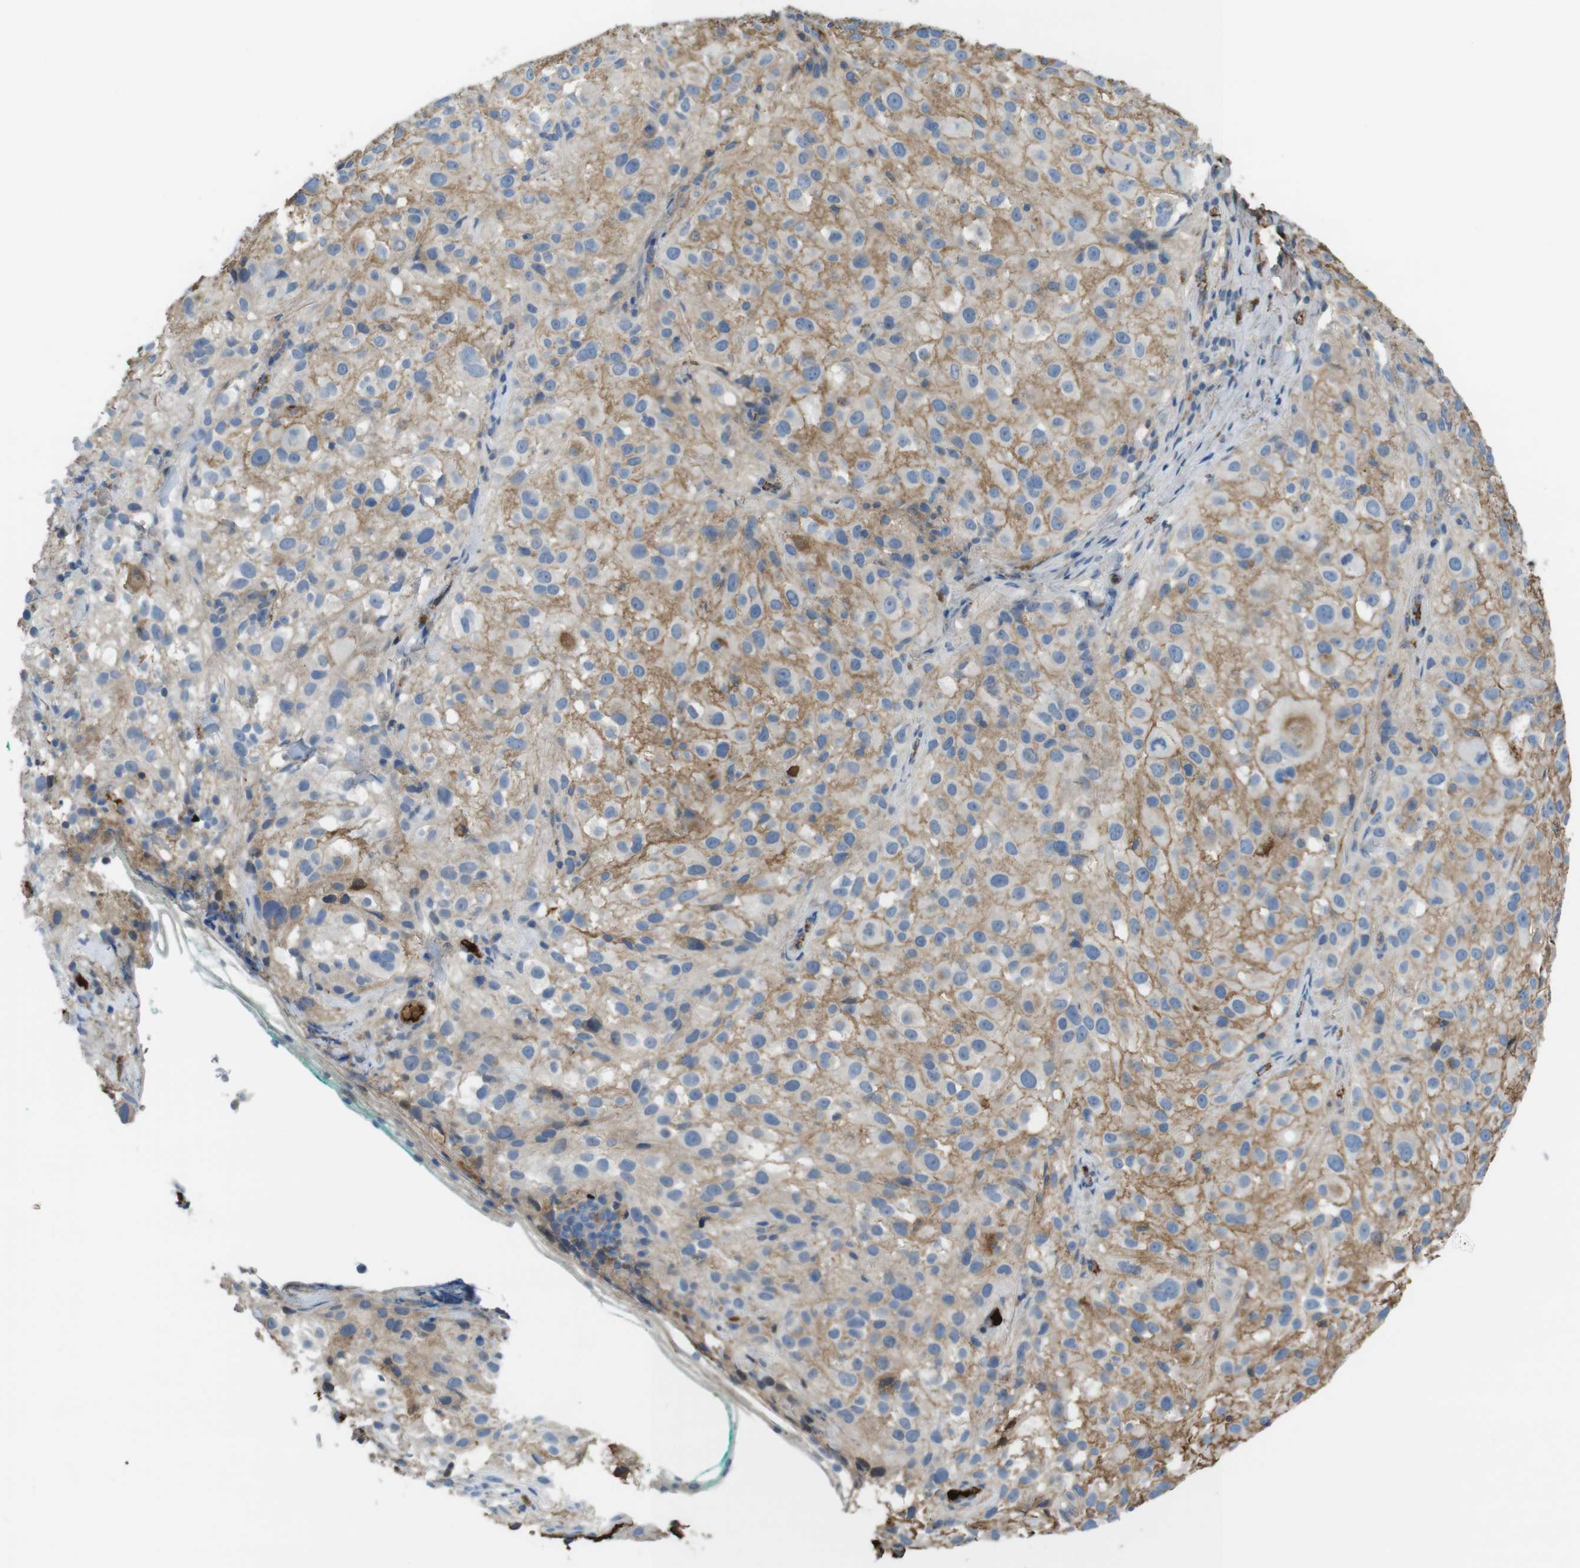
{"staining": {"intensity": "weak", "quantity": "<25%", "location": "cytoplasmic/membranous"}, "tissue": "melanoma", "cell_type": "Tumor cells", "image_type": "cancer", "snomed": [{"axis": "morphology", "description": "Necrosis, NOS"}, {"axis": "morphology", "description": "Malignant melanoma, NOS"}, {"axis": "topography", "description": "Skin"}], "caption": "The photomicrograph shows no significant positivity in tumor cells of malignant melanoma.", "gene": "LTBP4", "patient": {"sex": "female", "age": 87}}